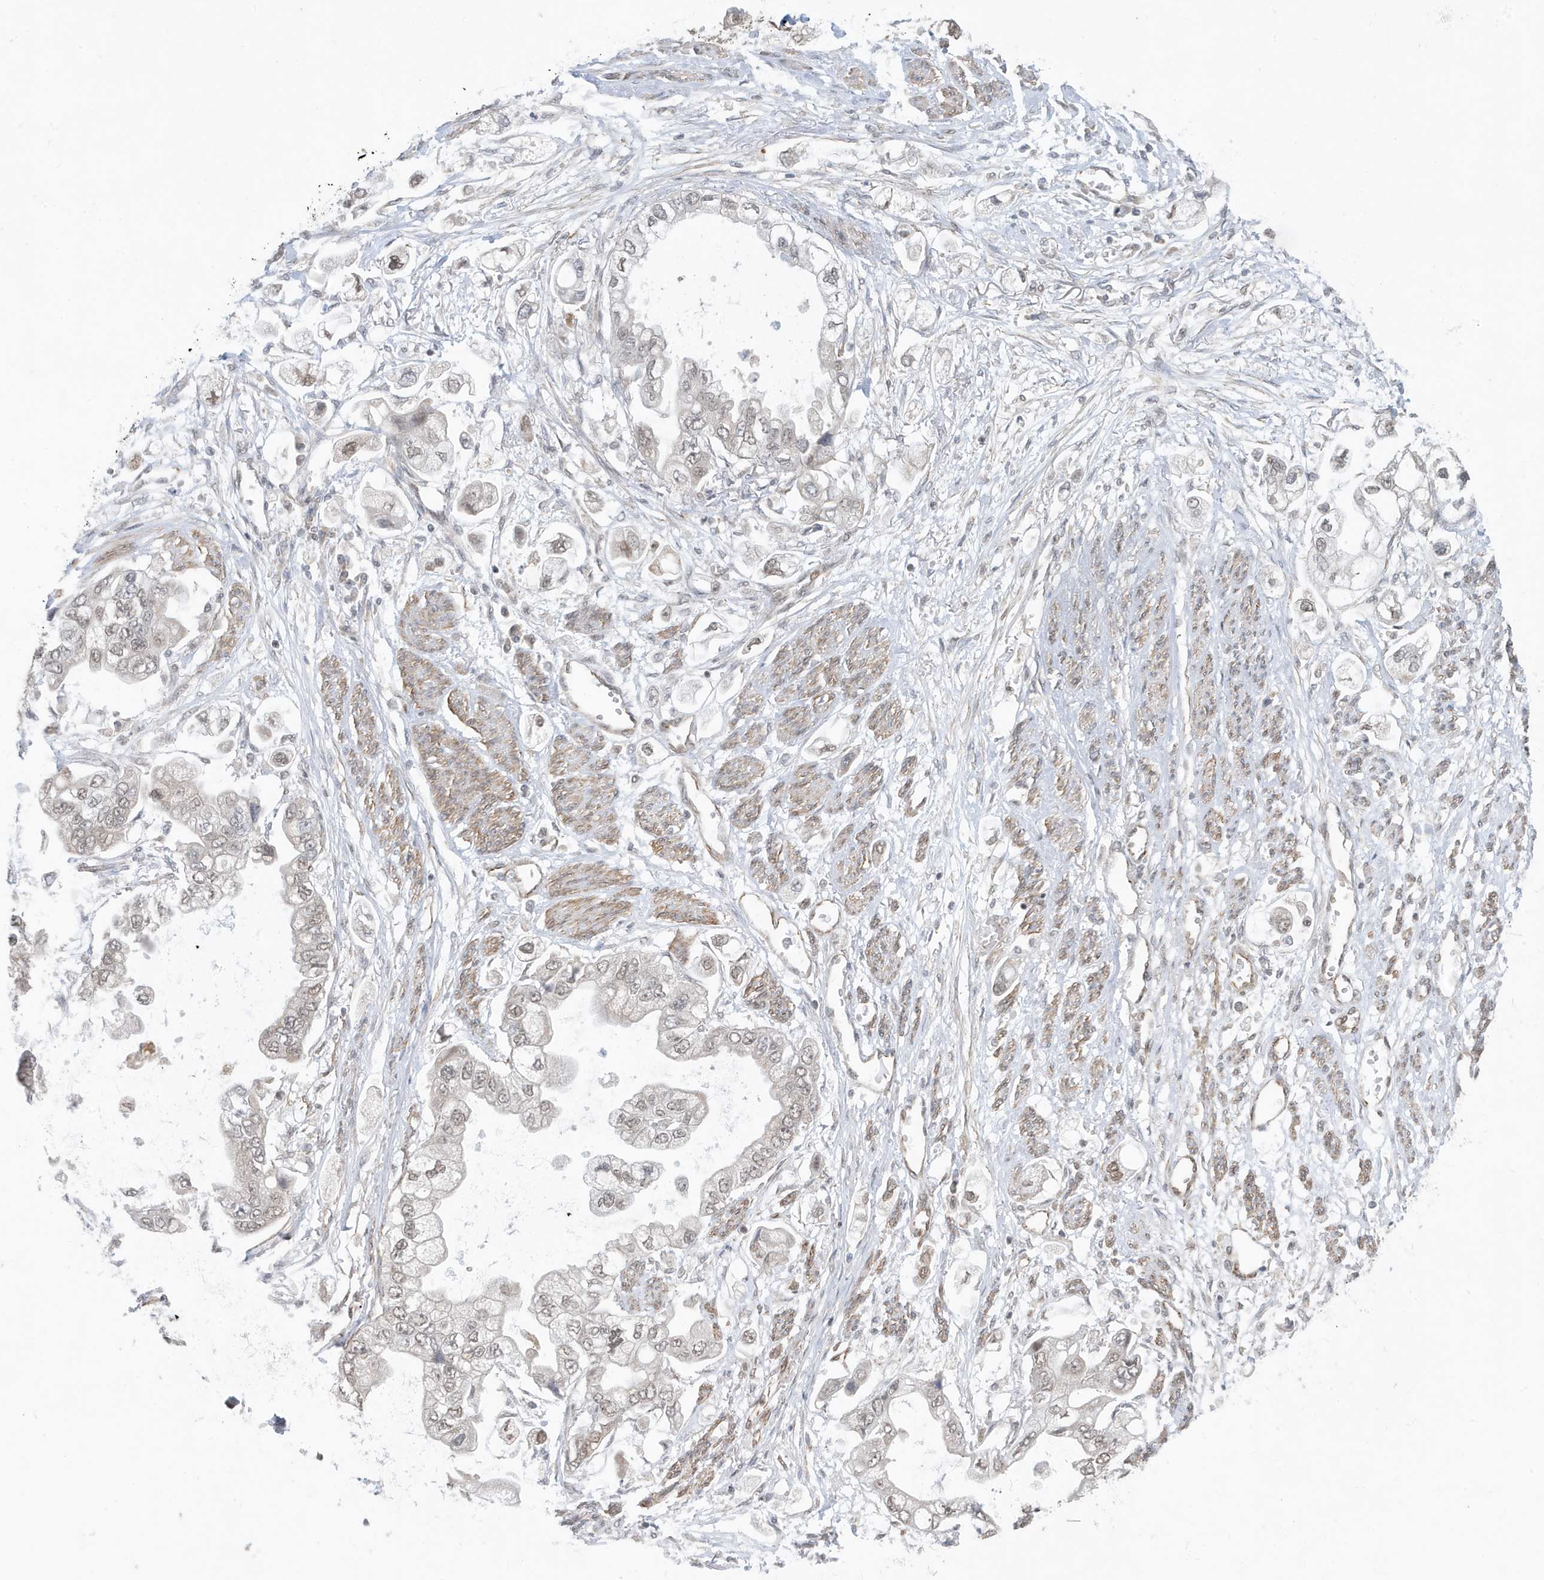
{"staining": {"intensity": "moderate", "quantity": "<25%", "location": "nuclear"}, "tissue": "stomach cancer", "cell_type": "Tumor cells", "image_type": "cancer", "snomed": [{"axis": "morphology", "description": "Adenocarcinoma, NOS"}, {"axis": "topography", "description": "Stomach"}], "caption": "A high-resolution photomicrograph shows immunohistochemistry staining of stomach cancer, which exhibits moderate nuclear expression in approximately <25% of tumor cells.", "gene": "CHCHD4", "patient": {"sex": "male", "age": 62}}